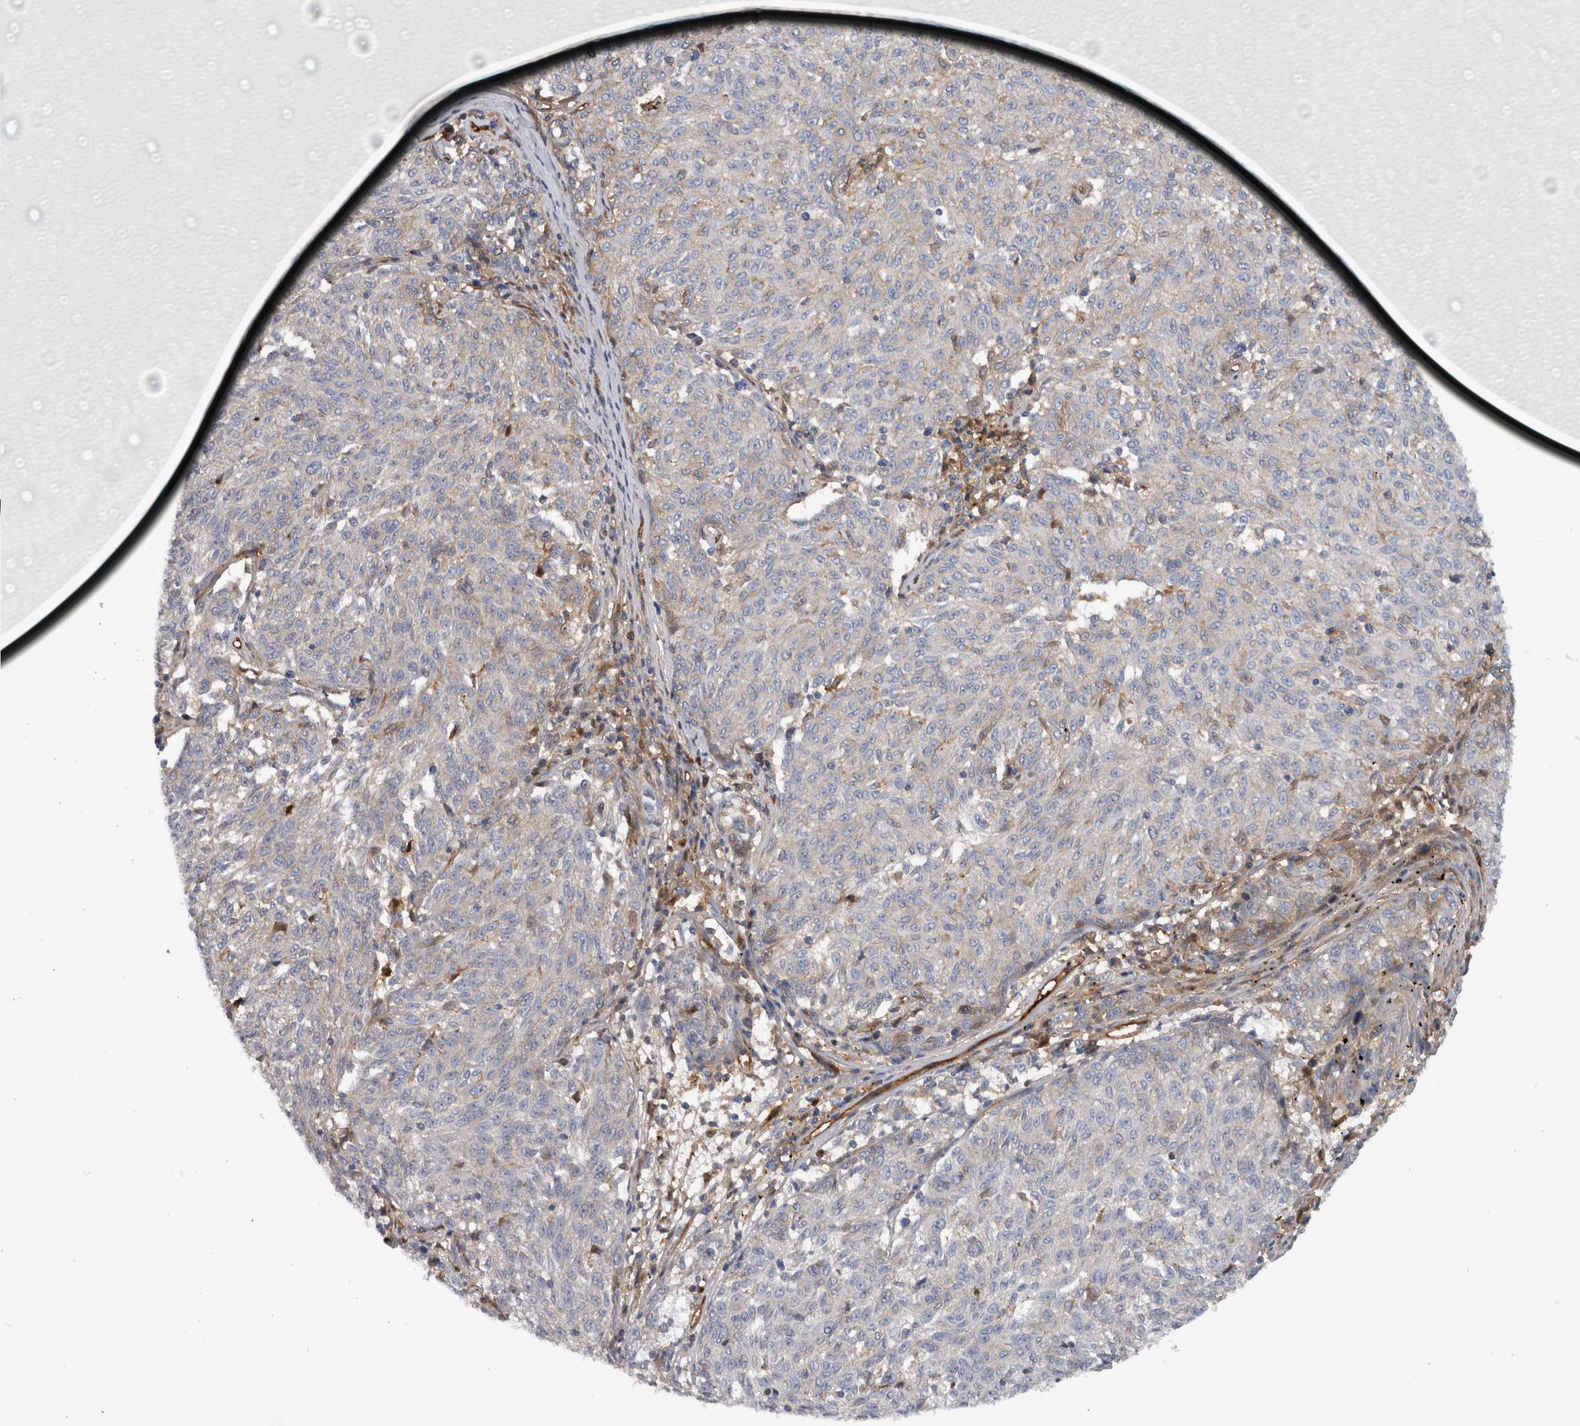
{"staining": {"intensity": "negative", "quantity": "none", "location": "none"}, "tissue": "melanoma", "cell_type": "Tumor cells", "image_type": "cancer", "snomed": [{"axis": "morphology", "description": "Malignant melanoma, NOS"}, {"axis": "topography", "description": "Skin"}], "caption": "Immunohistochemistry (IHC) of human malignant melanoma exhibits no staining in tumor cells. (Brightfield microscopy of DAB IHC at high magnification).", "gene": "CD59", "patient": {"sex": "female", "age": 72}}